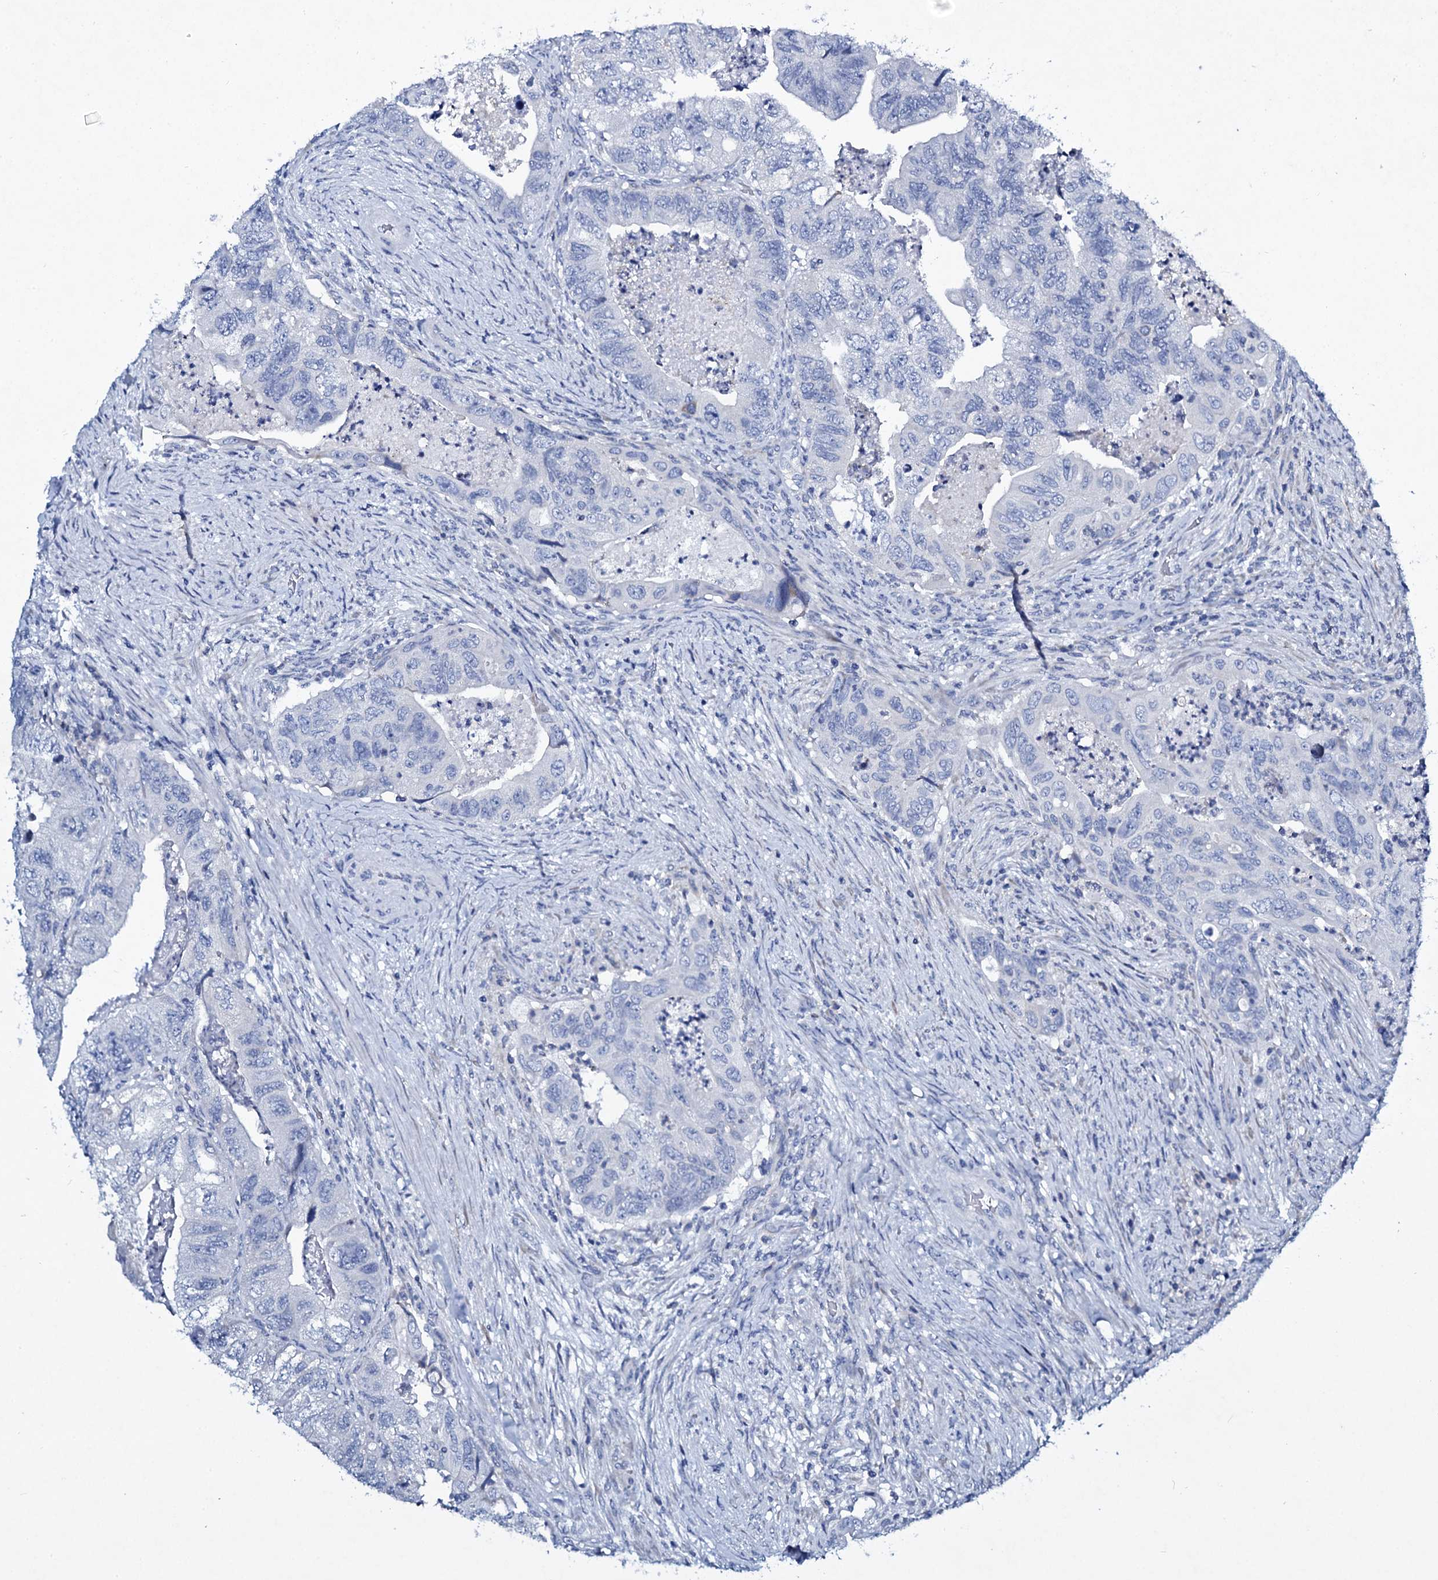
{"staining": {"intensity": "negative", "quantity": "none", "location": "none"}, "tissue": "colorectal cancer", "cell_type": "Tumor cells", "image_type": "cancer", "snomed": [{"axis": "morphology", "description": "Adenocarcinoma, NOS"}, {"axis": "topography", "description": "Rectum"}], "caption": "Immunohistochemical staining of colorectal cancer (adenocarcinoma) displays no significant expression in tumor cells.", "gene": "TPGS2", "patient": {"sex": "male", "age": 63}}